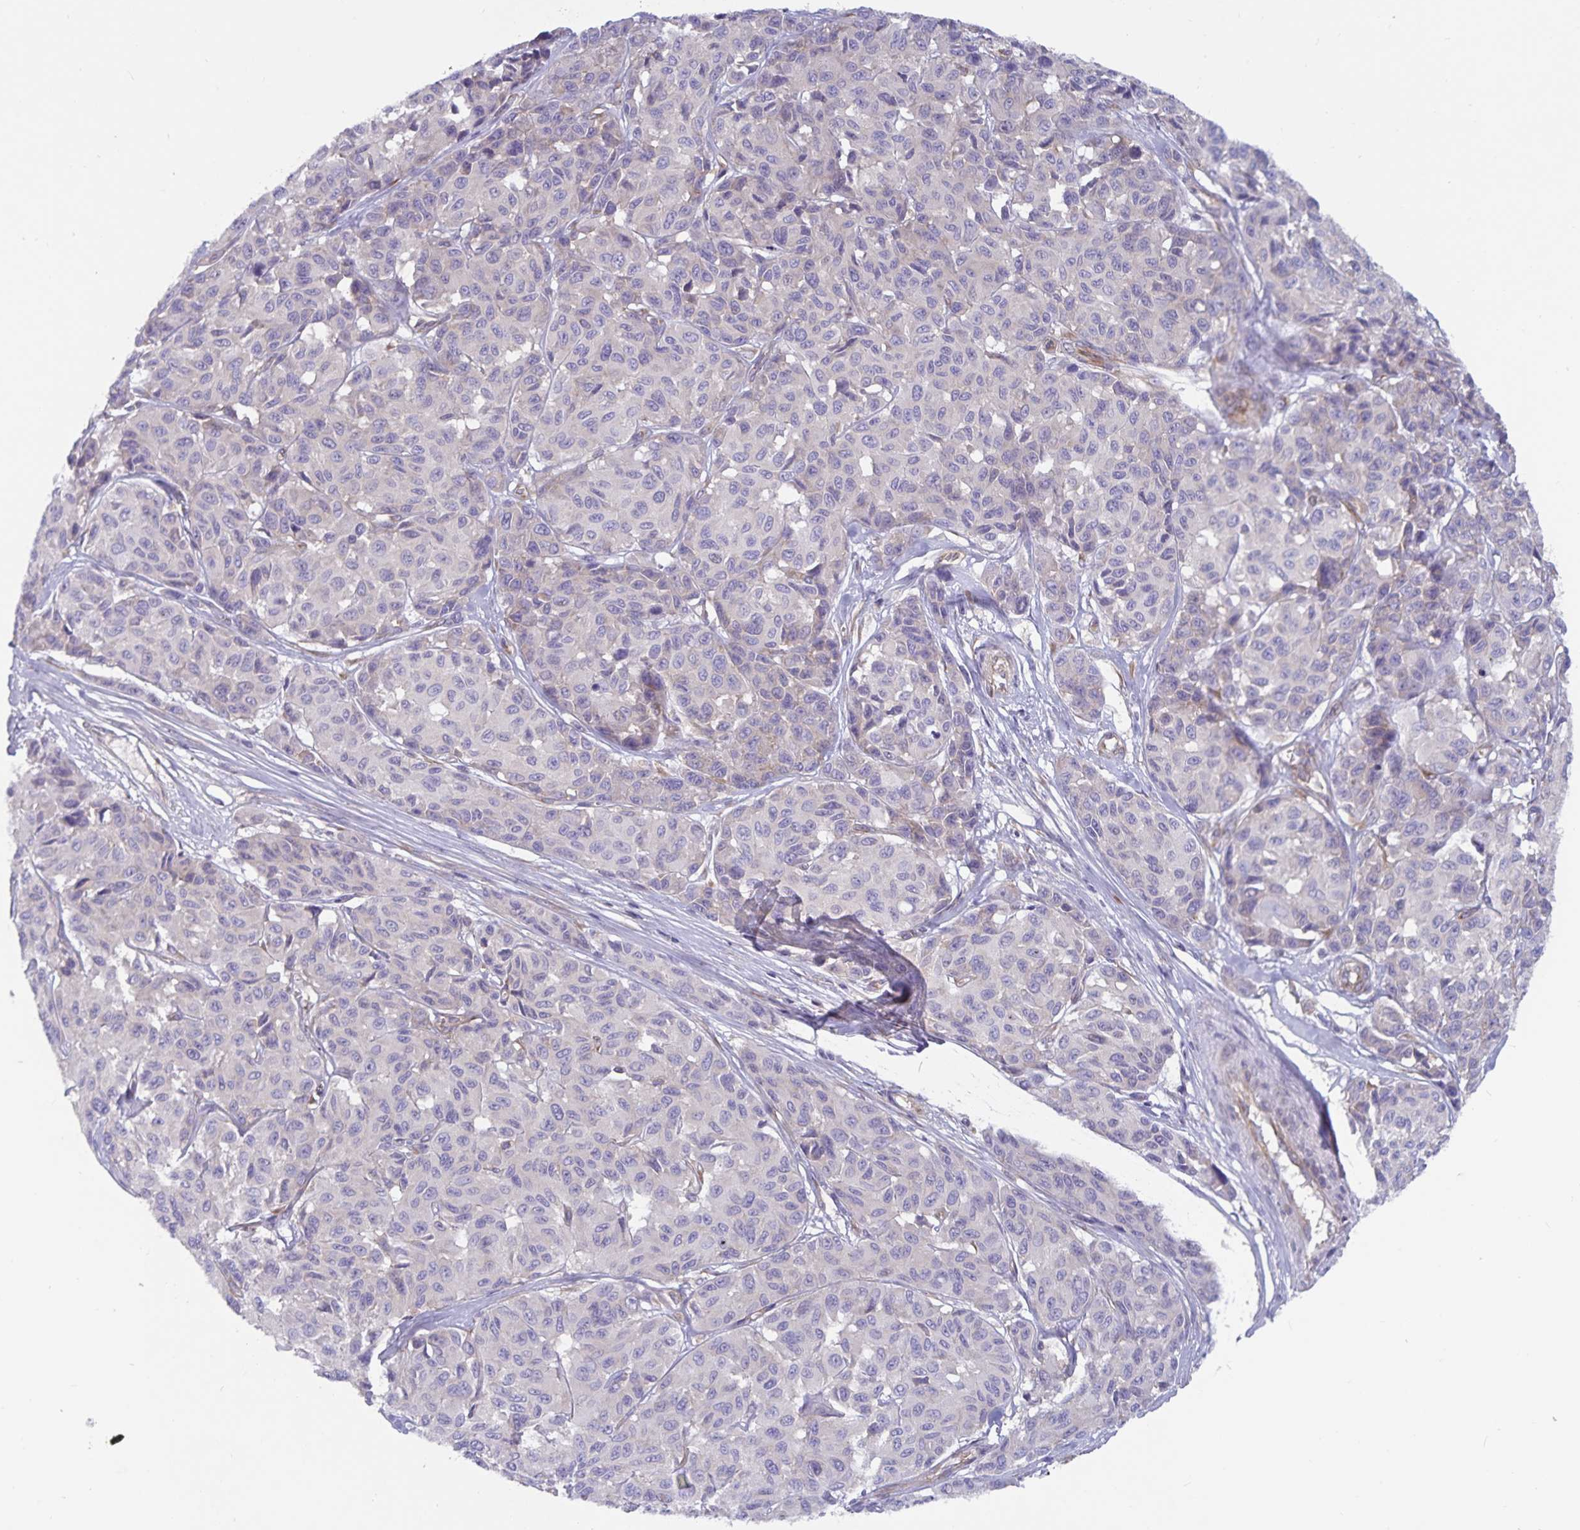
{"staining": {"intensity": "negative", "quantity": "none", "location": "none"}, "tissue": "melanoma", "cell_type": "Tumor cells", "image_type": "cancer", "snomed": [{"axis": "morphology", "description": "Malignant melanoma, NOS"}, {"axis": "topography", "description": "Skin"}], "caption": "IHC histopathology image of human malignant melanoma stained for a protein (brown), which displays no expression in tumor cells. Brightfield microscopy of immunohistochemistry stained with DAB (3,3'-diaminobenzidine) (brown) and hematoxylin (blue), captured at high magnification.", "gene": "FAM120A", "patient": {"sex": "female", "age": 66}}